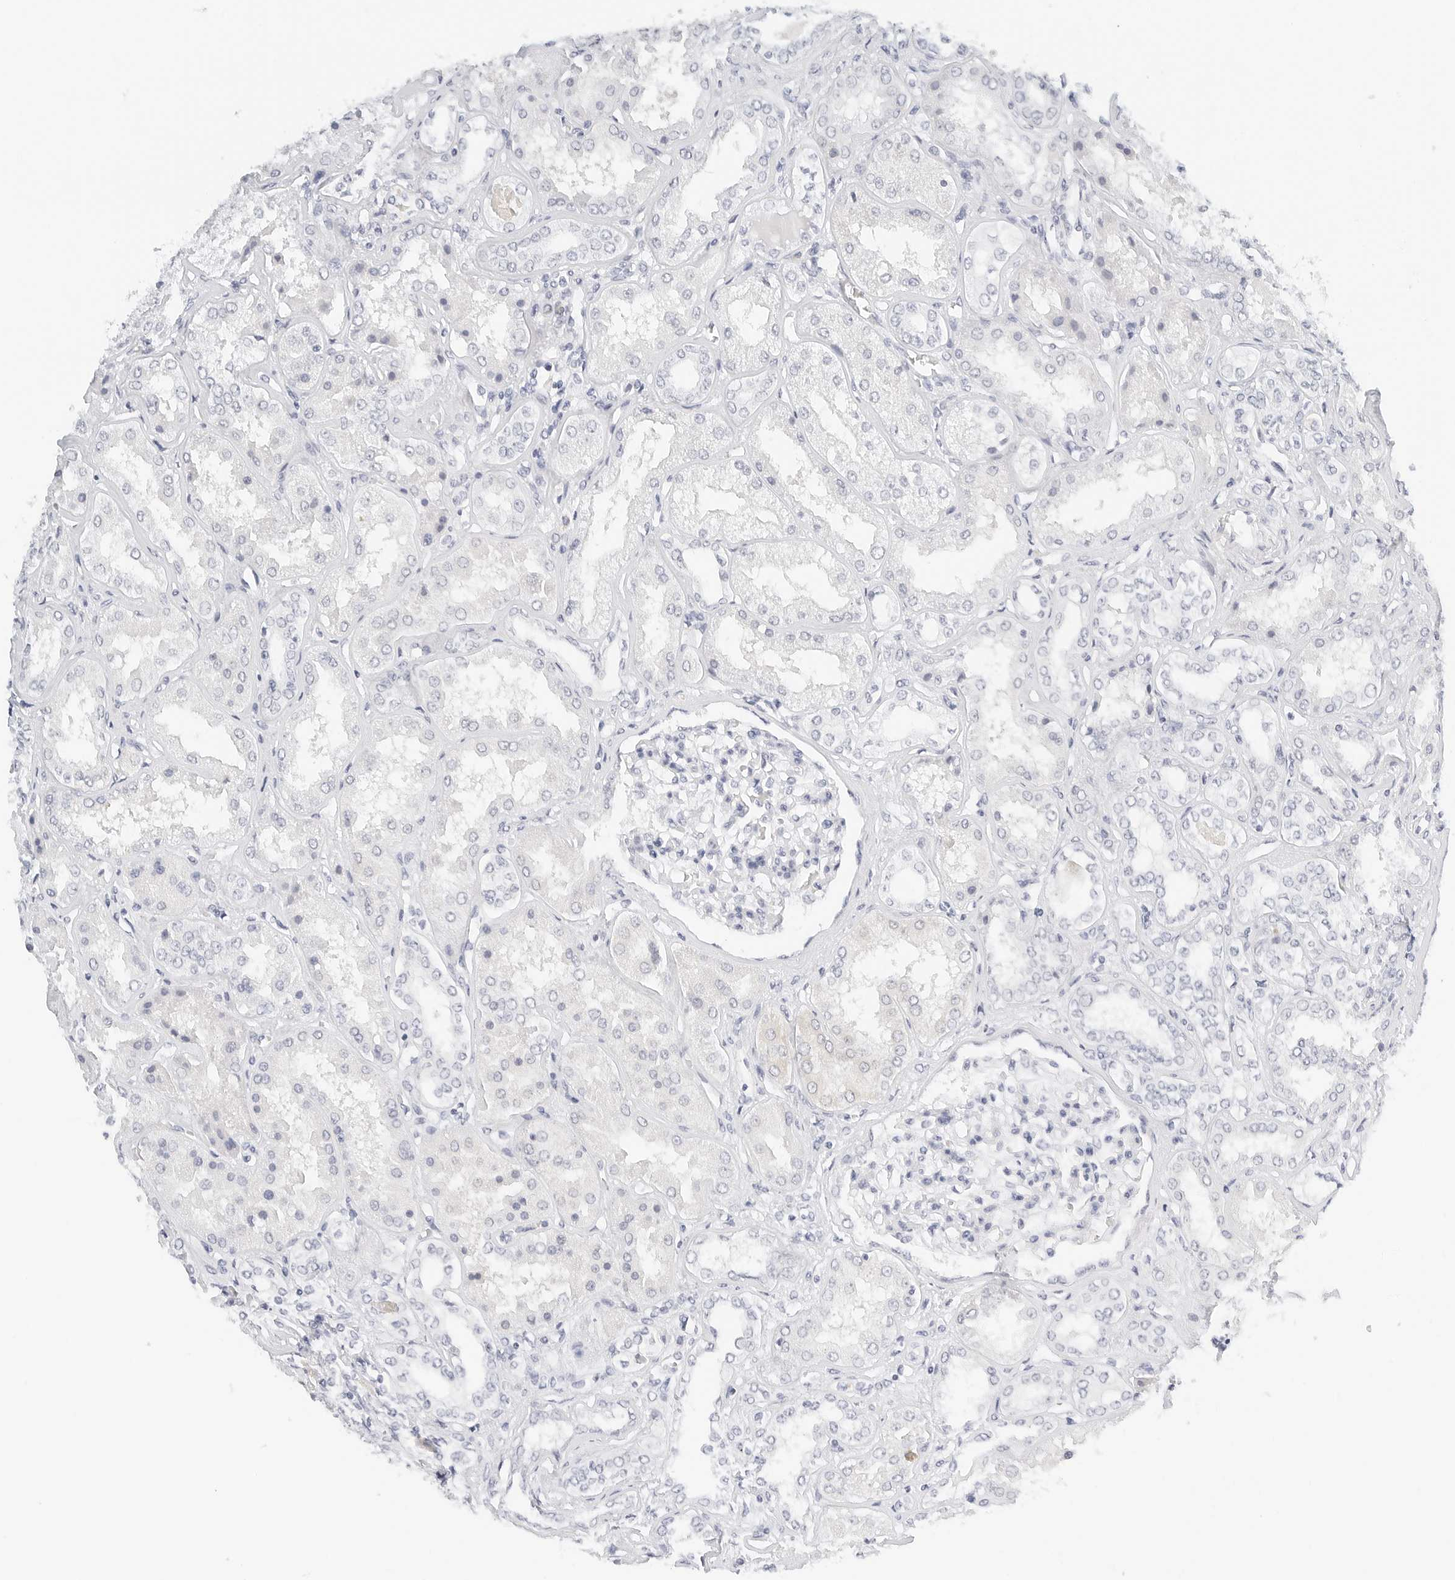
{"staining": {"intensity": "negative", "quantity": "none", "location": "none"}, "tissue": "kidney", "cell_type": "Cells in glomeruli", "image_type": "normal", "snomed": [{"axis": "morphology", "description": "Normal tissue, NOS"}, {"axis": "topography", "description": "Kidney"}], "caption": "High magnification brightfield microscopy of unremarkable kidney stained with DAB (3,3'-diaminobenzidine) (brown) and counterstained with hematoxylin (blue): cells in glomeruli show no significant staining. (Stains: DAB immunohistochemistry with hematoxylin counter stain, Microscopy: brightfield microscopy at high magnification).", "gene": "CD22", "patient": {"sex": "female", "age": 56}}